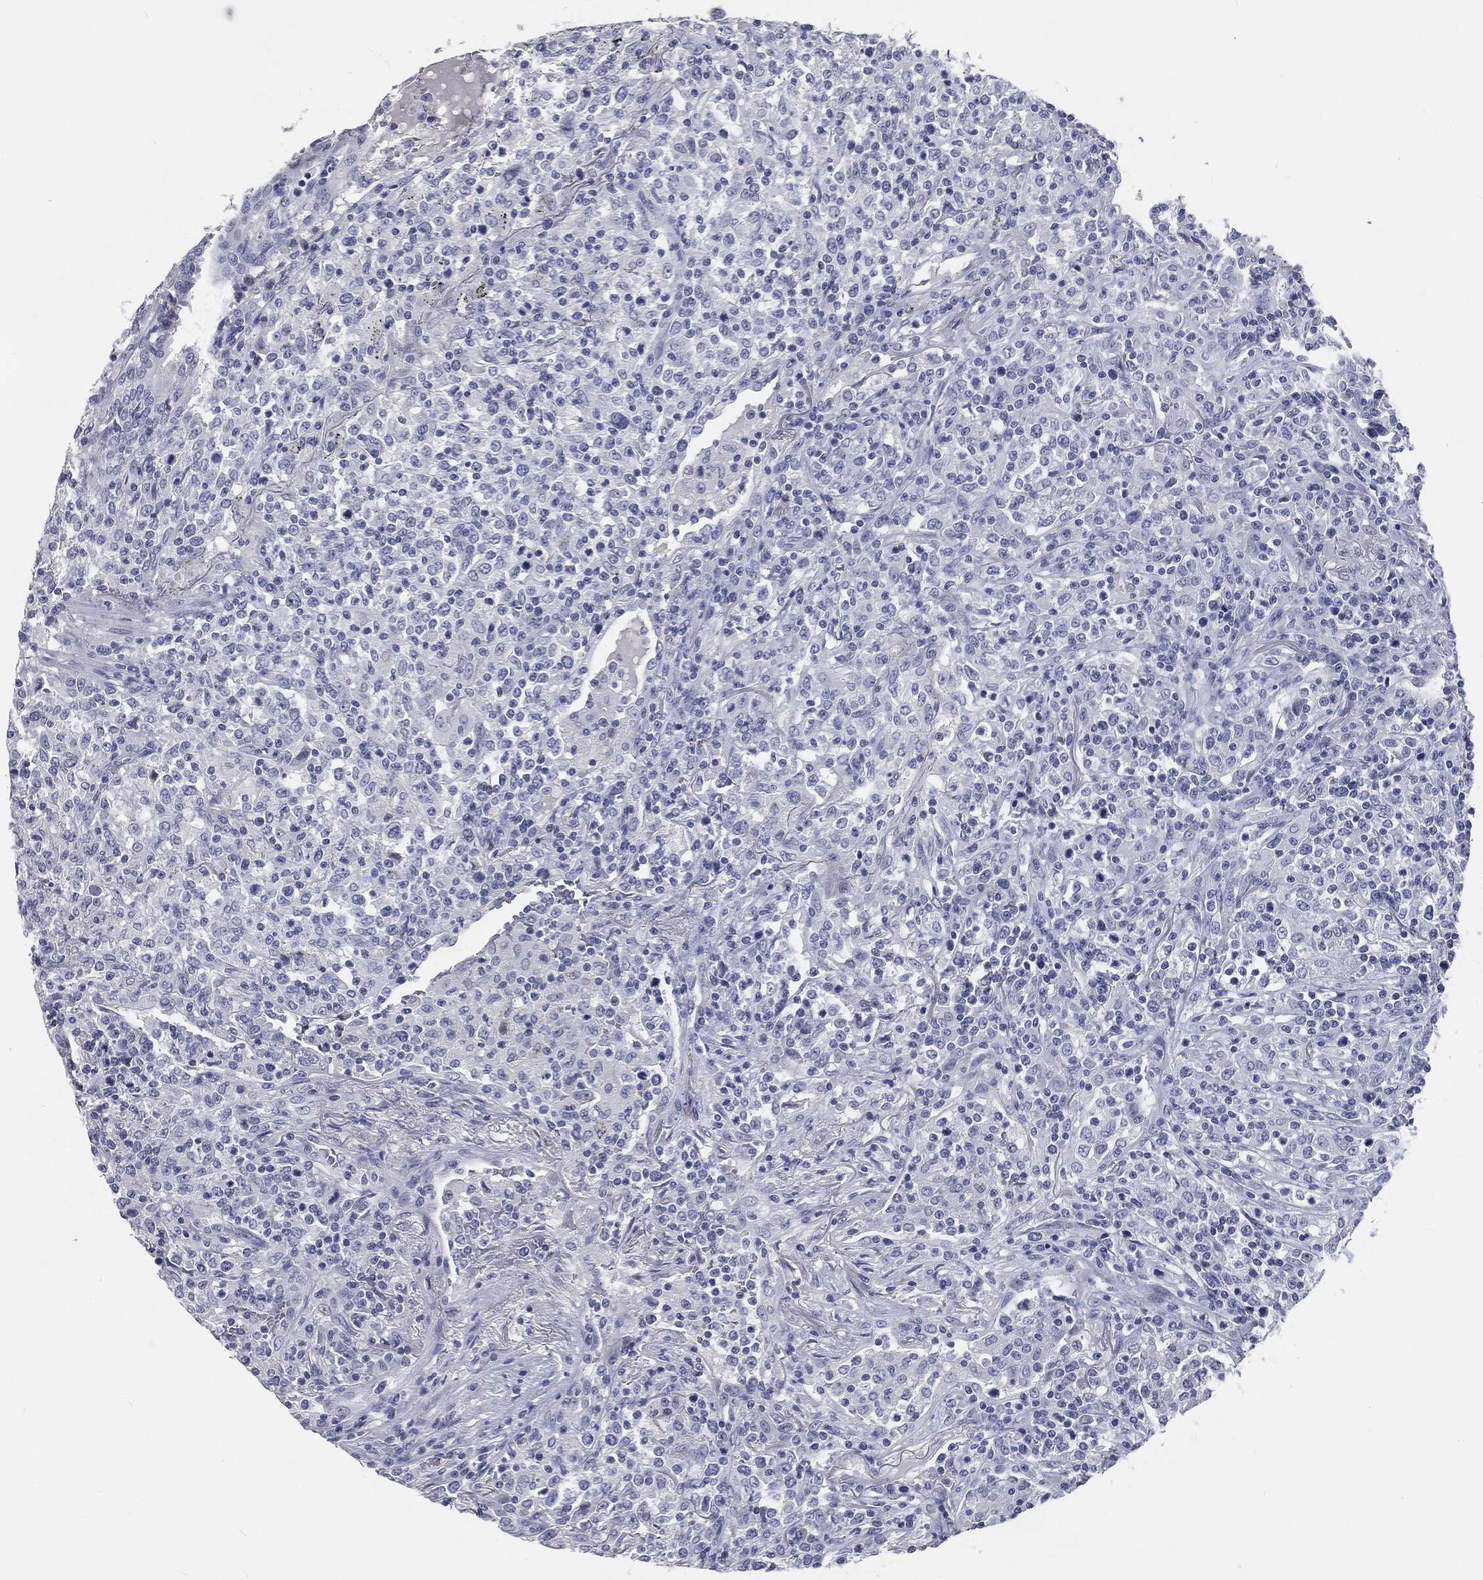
{"staining": {"intensity": "negative", "quantity": "none", "location": "none"}, "tissue": "lymphoma", "cell_type": "Tumor cells", "image_type": "cancer", "snomed": [{"axis": "morphology", "description": "Malignant lymphoma, non-Hodgkin's type, High grade"}, {"axis": "topography", "description": "Lung"}], "caption": "IHC micrograph of human lymphoma stained for a protein (brown), which exhibits no staining in tumor cells. Brightfield microscopy of immunohistochemistry stained with DAB (3,3'-diaminobenzidine) (brown) and hematoxylin (blue), captured at high magnification.", "gene": "PRAME", "patient": {"sex": "male", "age": 79}}